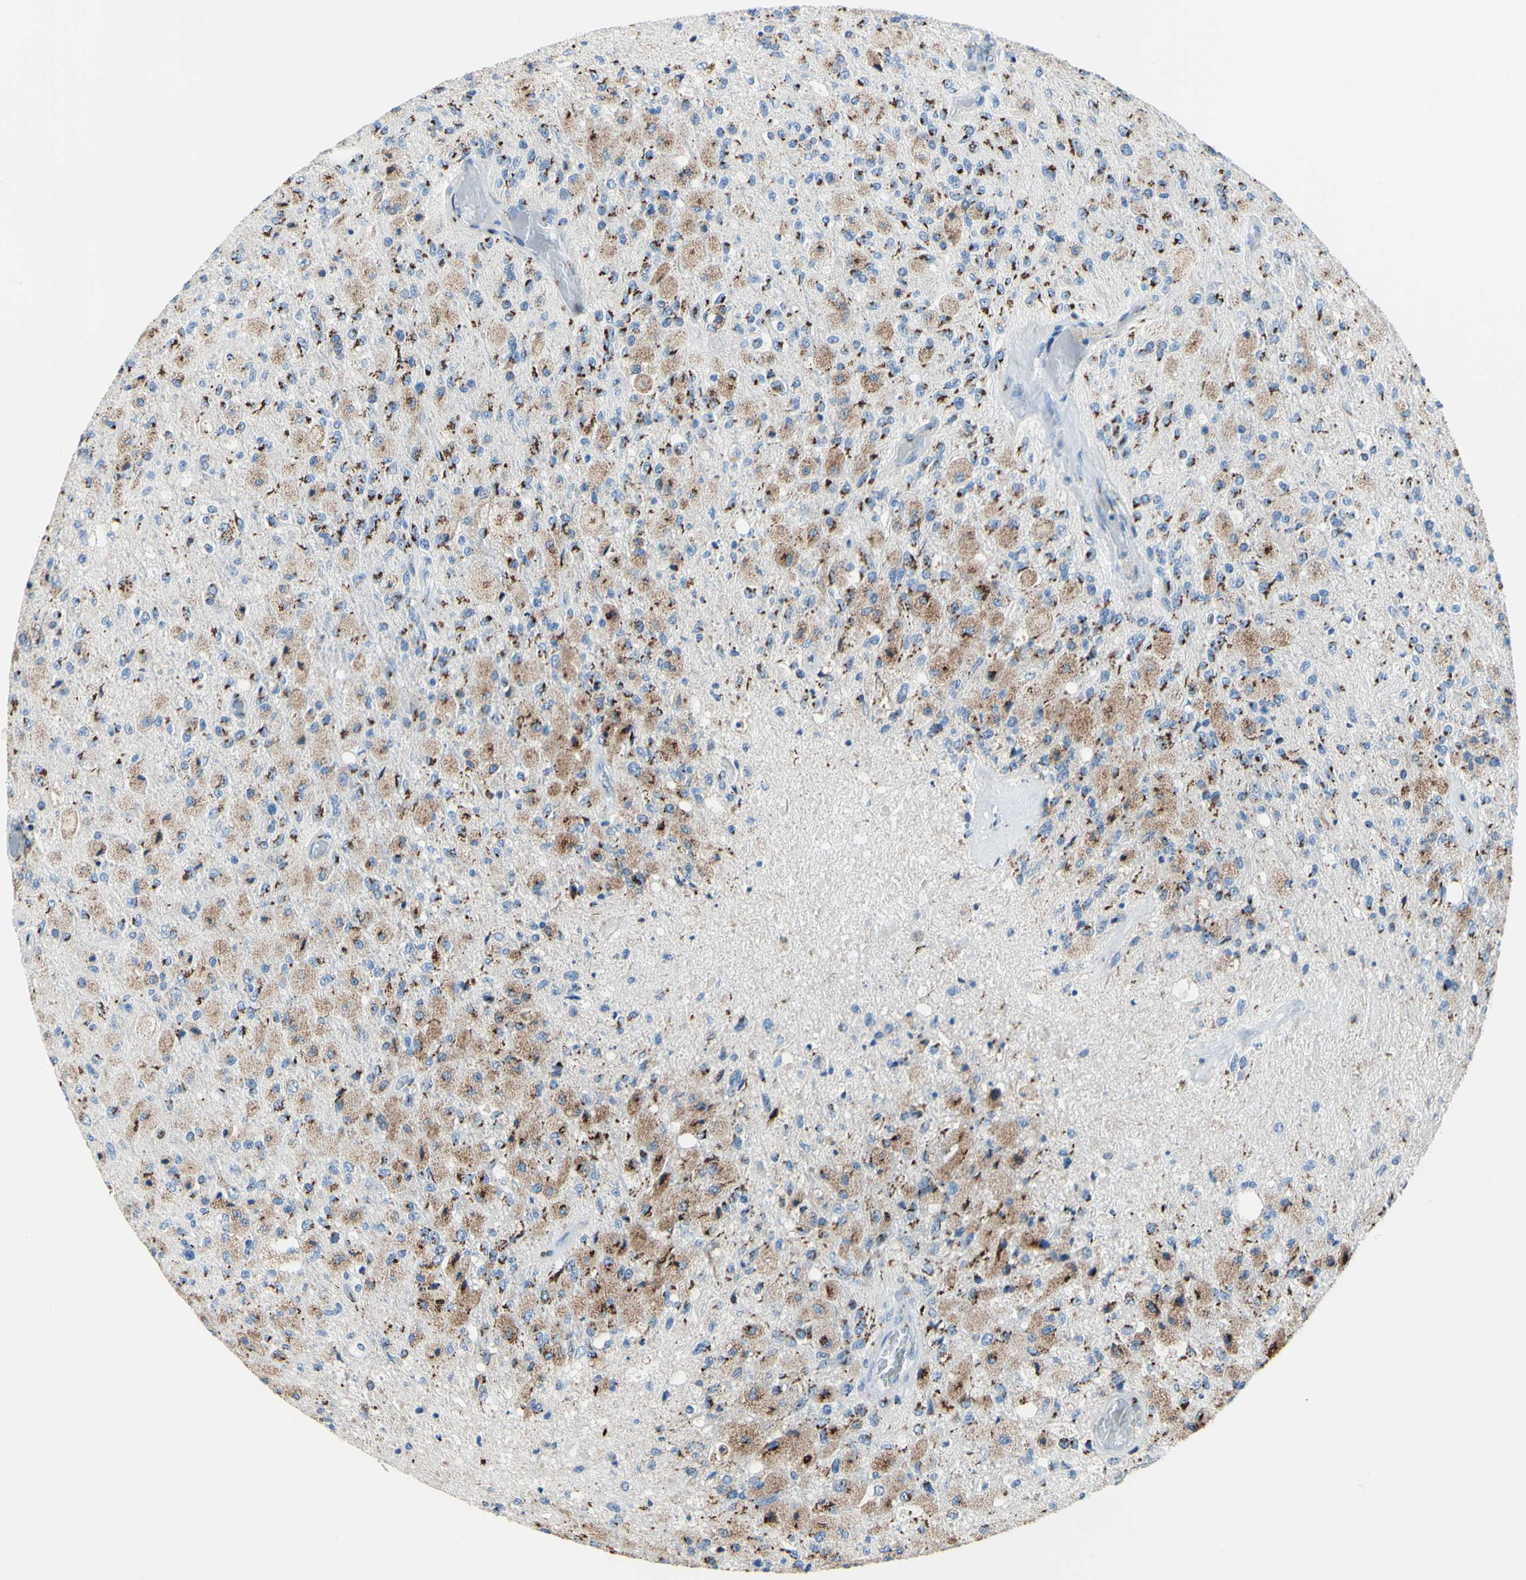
{"staining": {"intensity": "weak", "quantity": "25%-75%", "location": "cytoplasmic/membranous"}, "tissue": "glioma", "cell_type": "Tumor cells", "image_type": "cancer", "snomed": [{"axis": "morphology", "description": "Normal tissue, NOS"}, {"axis": "morphology", "description": "Glioma, malignant, High grade"}, {"axis": "topography", "description": "Cerebral cortex"}], "caption": "Protein expression analysis of human malignant high-grade glioma reveals weak cytoplasmic/membranous staining in about 25%-75% of tumor cells.", "gene": "GALNT2", "patient": {"sex": "male", "age": 77}}